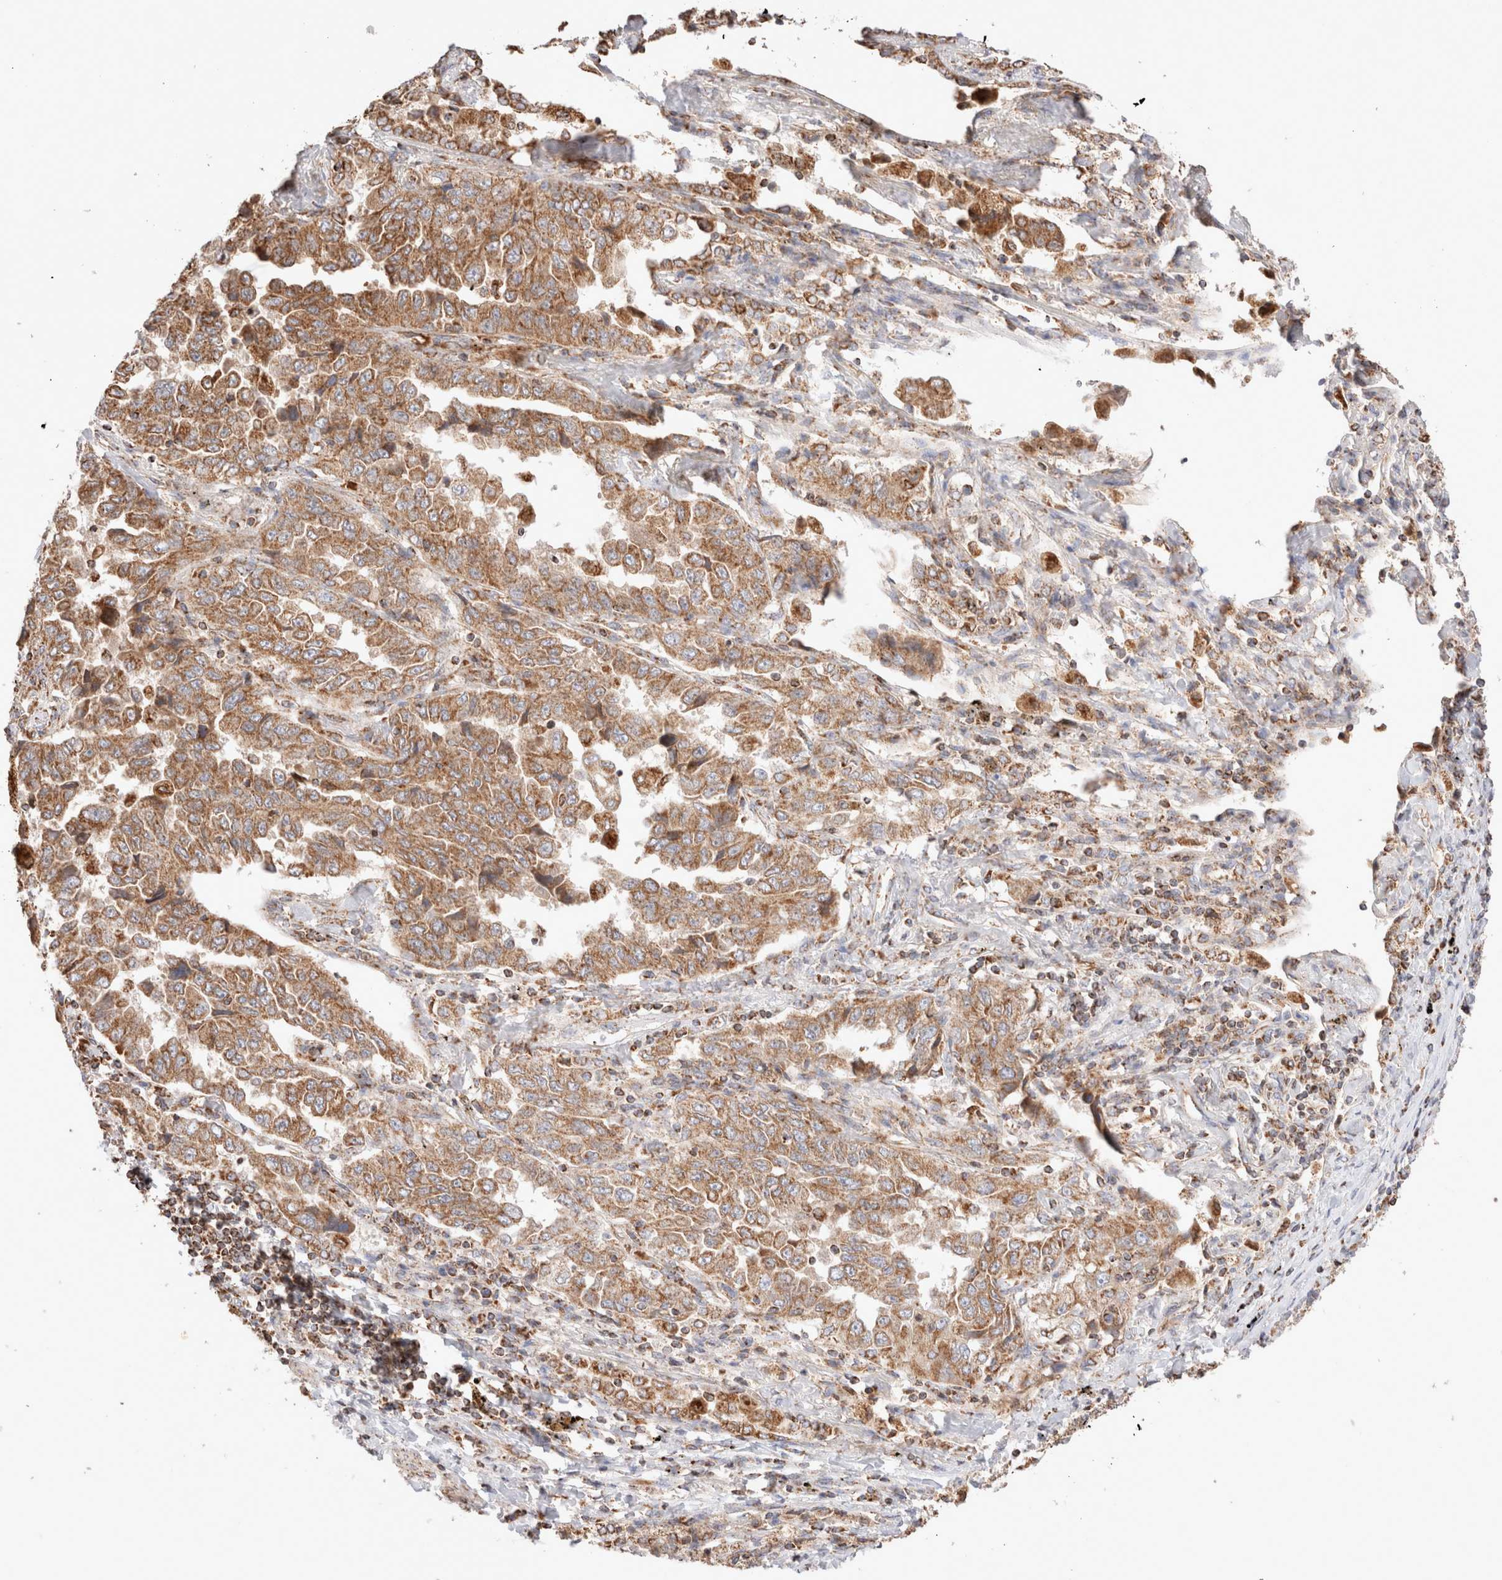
{"staining": {"intensity": "moderate", "quantity": ">75%", "location": "cytoplasmic/membranous"}, "tissue": "lung cancer", "cell_type": "Tumor cells", "image_type": "cancer", "snomed": [{"axis": "morphology", "description": "Adenocarcinoma, NOS"}, {"axis": "topography", "description": "Lung"}], "caption": "The immunohistochemical stain labels moderate cytoplasmic/membranous expression in tumor cells of lung cancer tissue.", "gene": "TMPPE", "patient": {"sex": "female", "age": 51}}